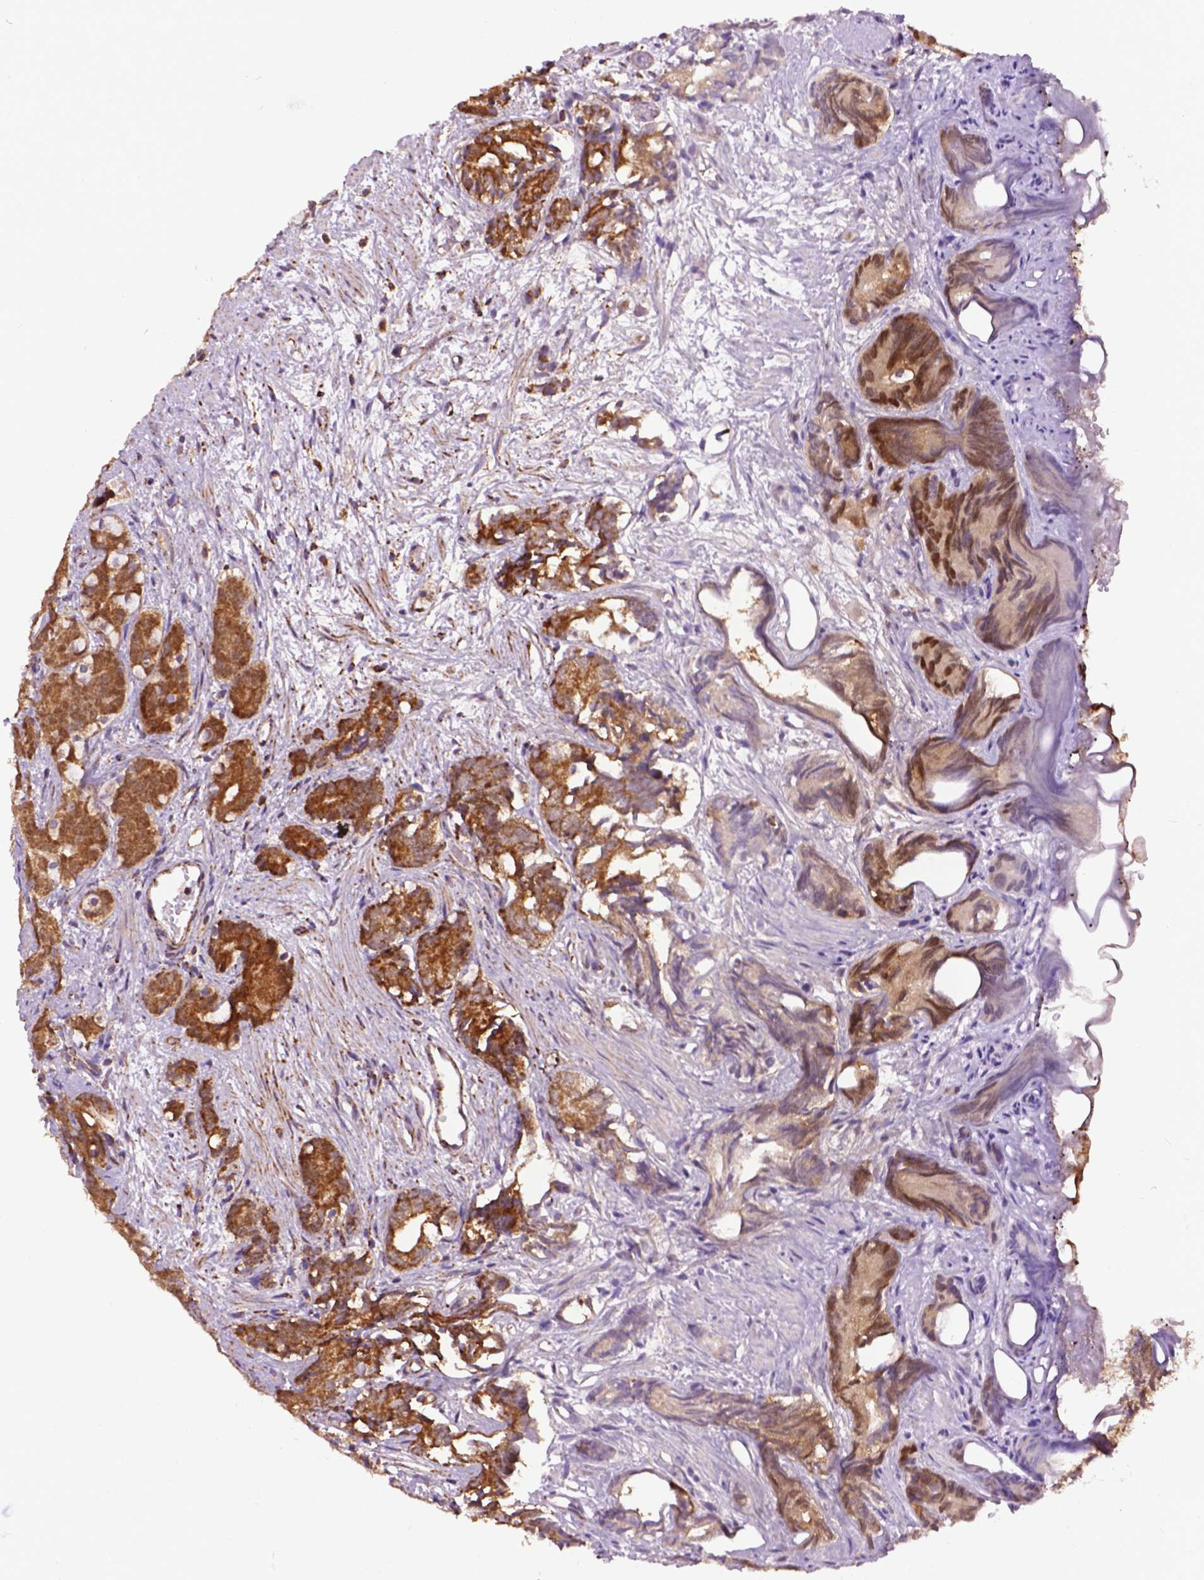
{"staining": {"intensity": "strong", "quantity": ">75%", "location": "cytoplasmic/membranous"}, "tissue": "prostate cancer", "cell_type": "Tumor cells", "image_type": "cancer", "snomed": [{"axis": "morphology", "description": "Adenocarcinoma, High grade"}, {"axis": "topography", "description": "Prostate"}], "caption": "Immunohistochemical staining of prostate cancer (high-grade adenocarcinoma) exhibits strong cytoplasmic/membranous protein positivity in approximately >75% of tumor cells. The staining is performed using DAB brown chromogen to label protein expression. The nuclei are counter-stained blue using hematoxylin.", "gene": "PYCR3", "patient": {"sex": "male", "age": 84}}